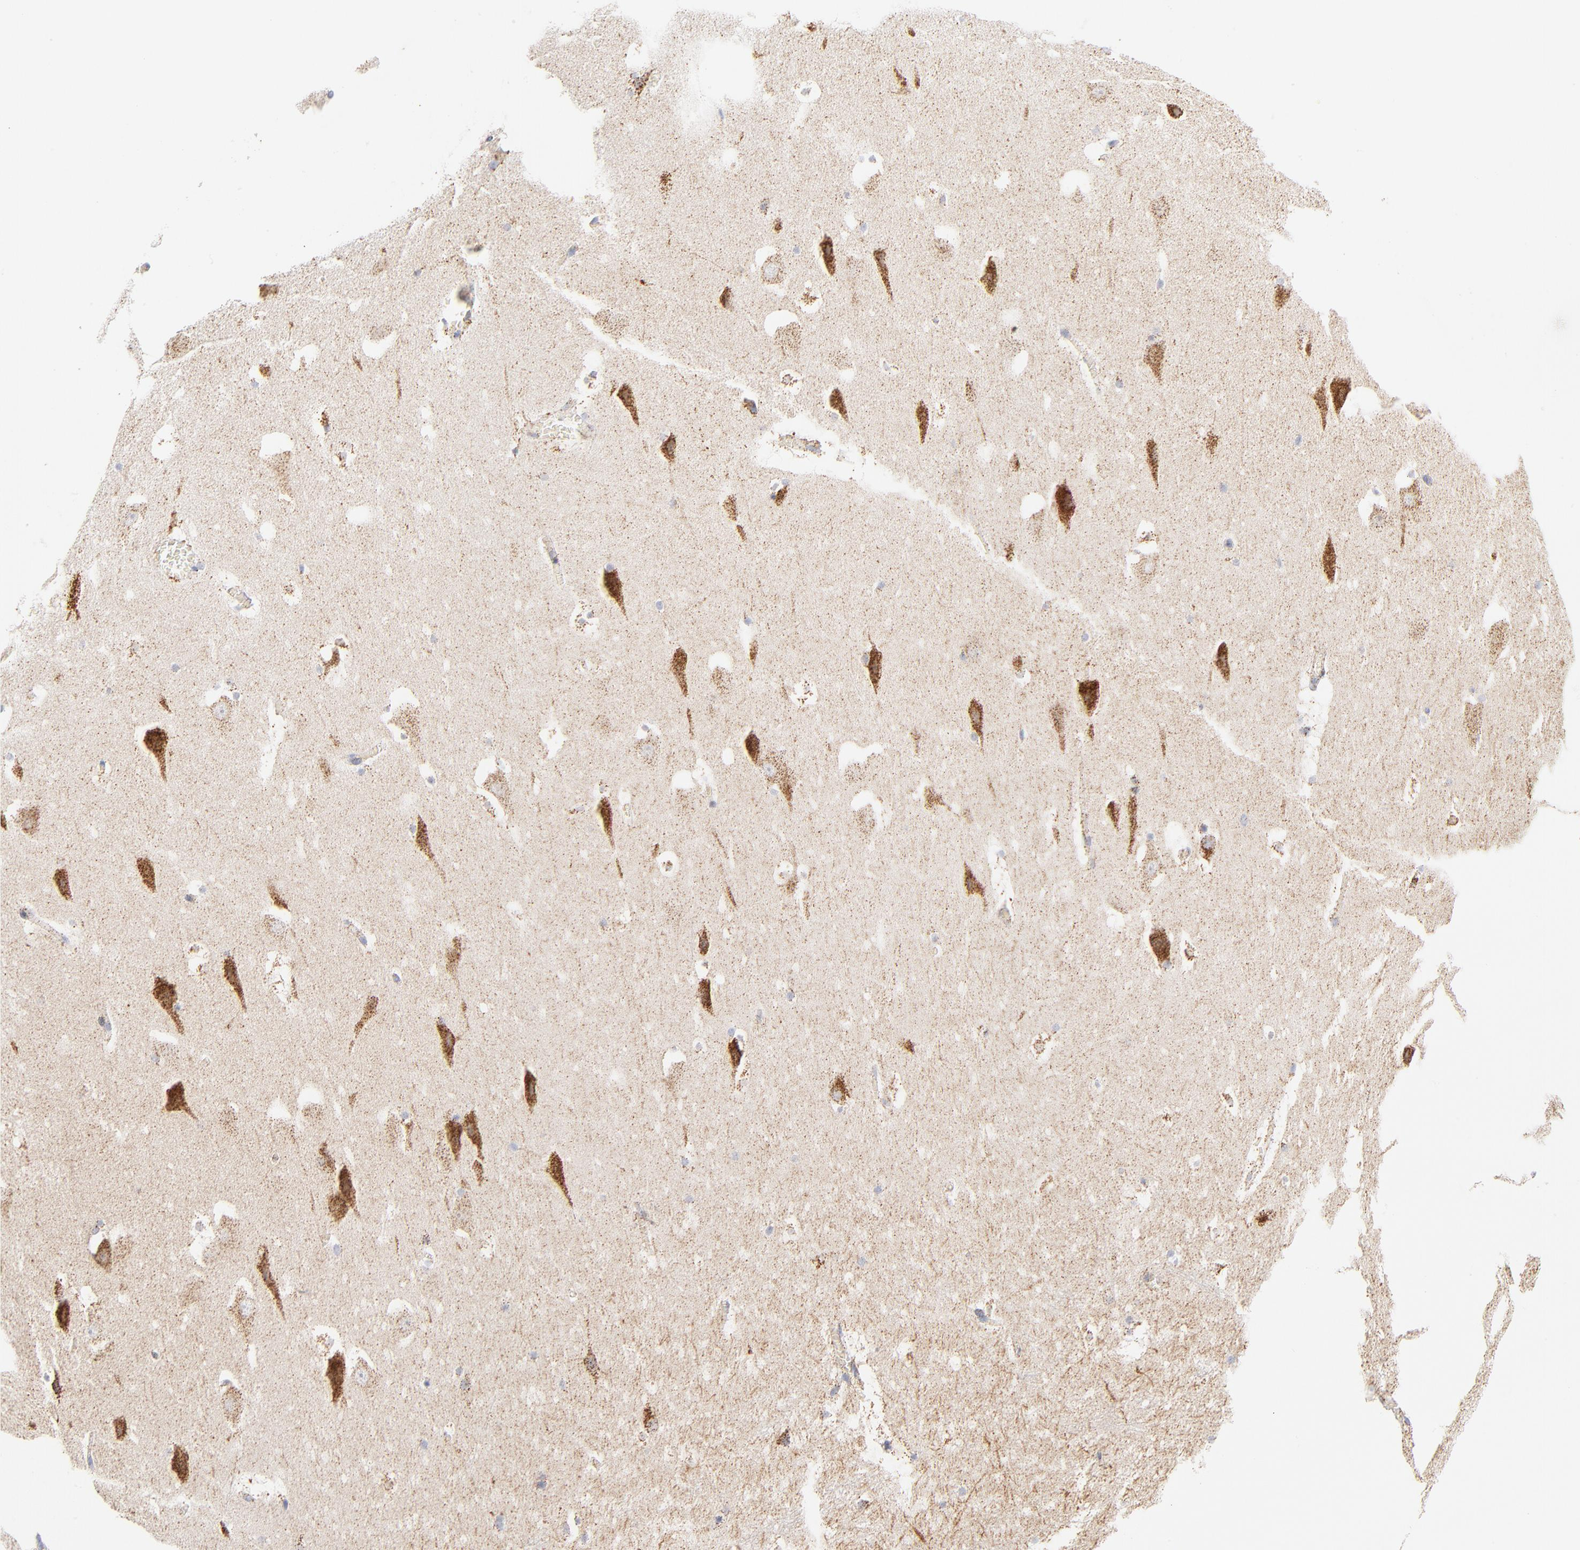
{"staining": {"intensity": "moderate", "quantity": "<25%", "location": "cytoplasmic/membranous"}, "tissue": "hippocampus", "cell_type": "Glial cells", "image_type": "normal", "snomed": [{"axis": "morphology", "description": "Normal tissue, NOS"}, {"axis": "topography", "description": "Hippocampus"}], "caption": "High-power microscopy captured an immunohistochemistry (IHC) photomicrograph of normal hippocampus, revealing moderate cytoplasmic/membranous staining in approximately <25% of glial cells.", "gene": "DLAT", "patient": {"sex": "male", "age": 45}}